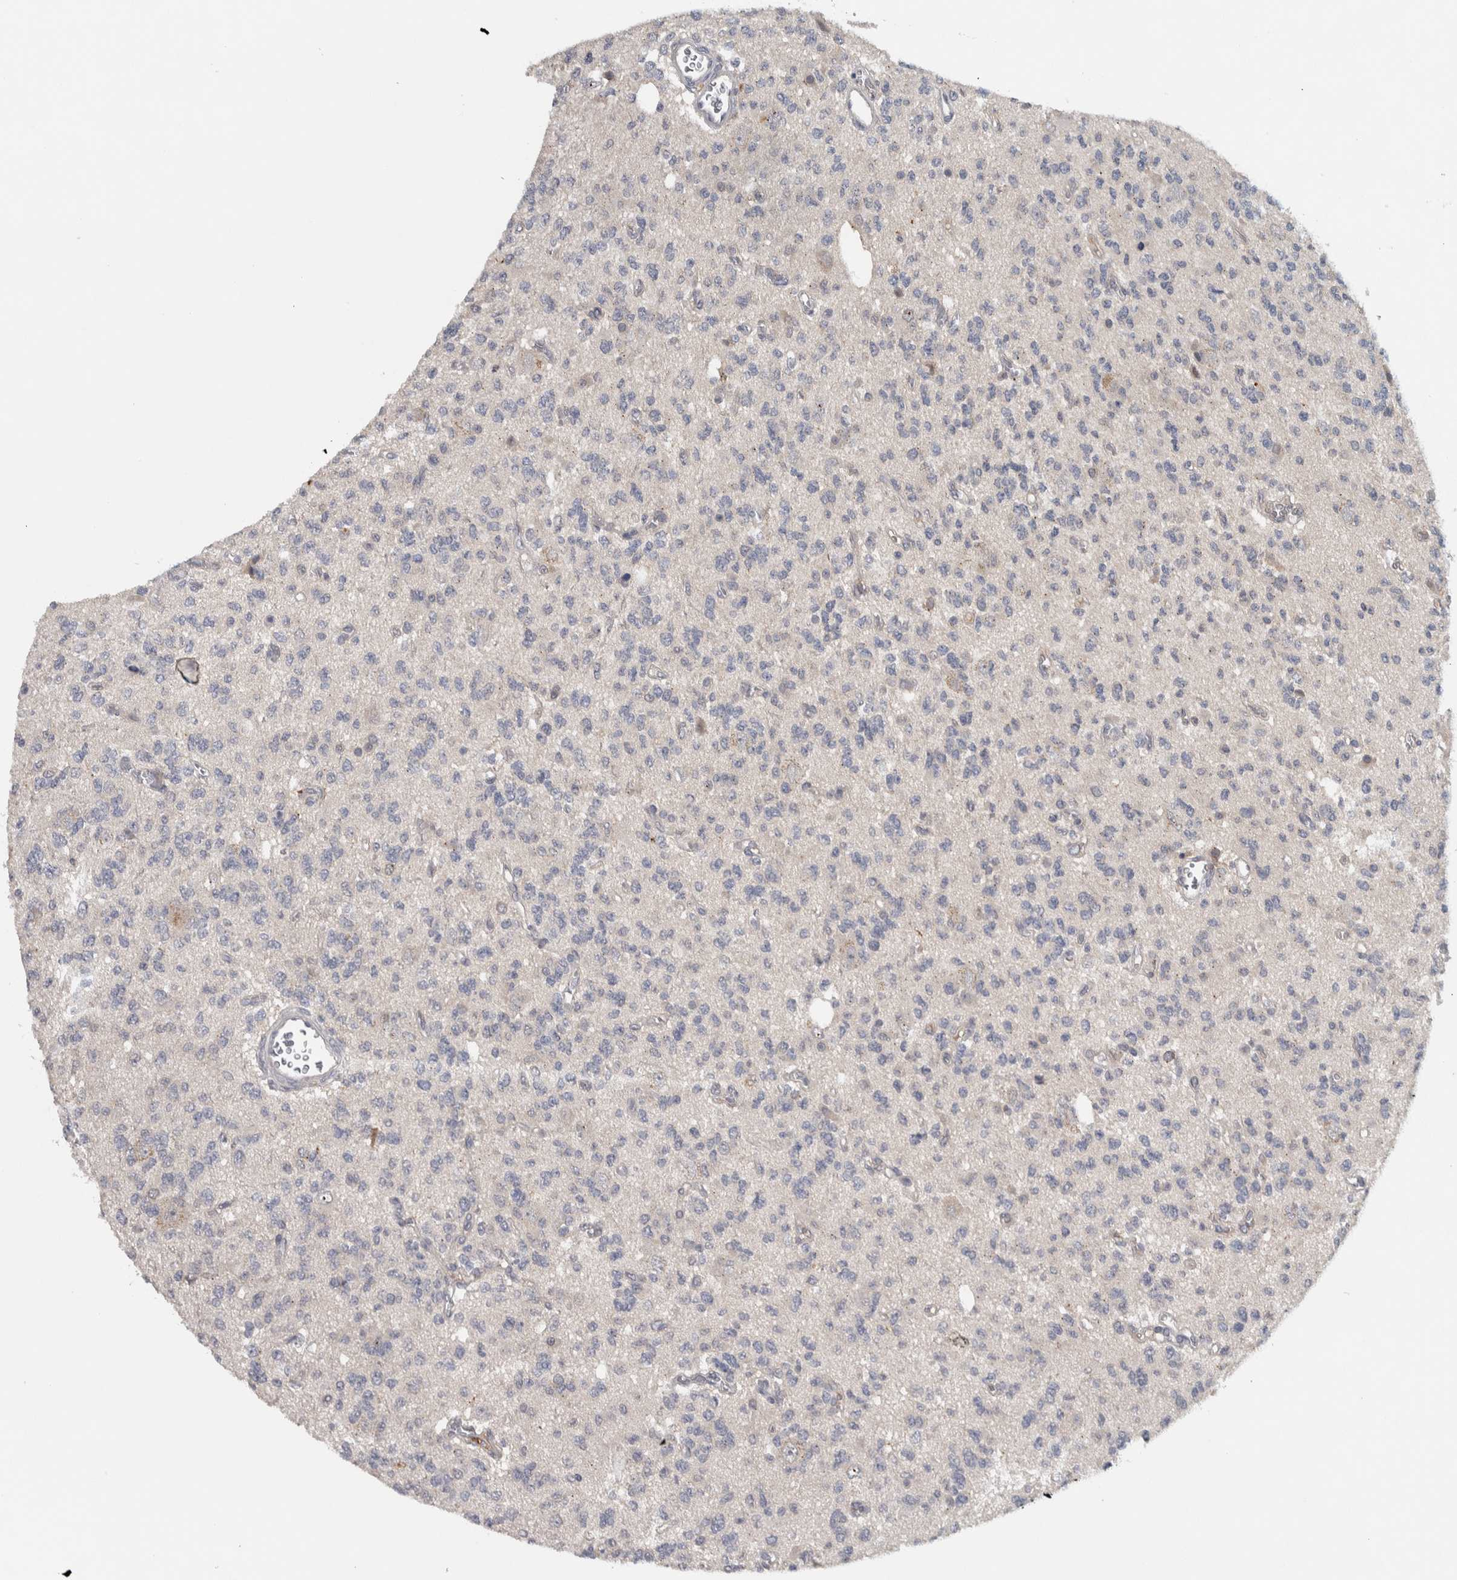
{"staining": {"intensity": "negative", "quantity": "none", "location": "none"}, "tissue": "glioma", "cell_type": "Tumor cells", "image_type": "cancer", "snomed": [{"axis": "morphology", "description": "Glioma, malignant, Low grade"}, {"axis": "topography", "description": "Brain"}], "caption": "High magnification brightfield microscopy of glioma stained with DAB (3,3'-diaminobenzidine) (brown) and counterstained with hematoxylin (blue): tumor cells show no significant expression.", "gene": "ADPRM", "patient": {"sex": "male", "age": 38}}